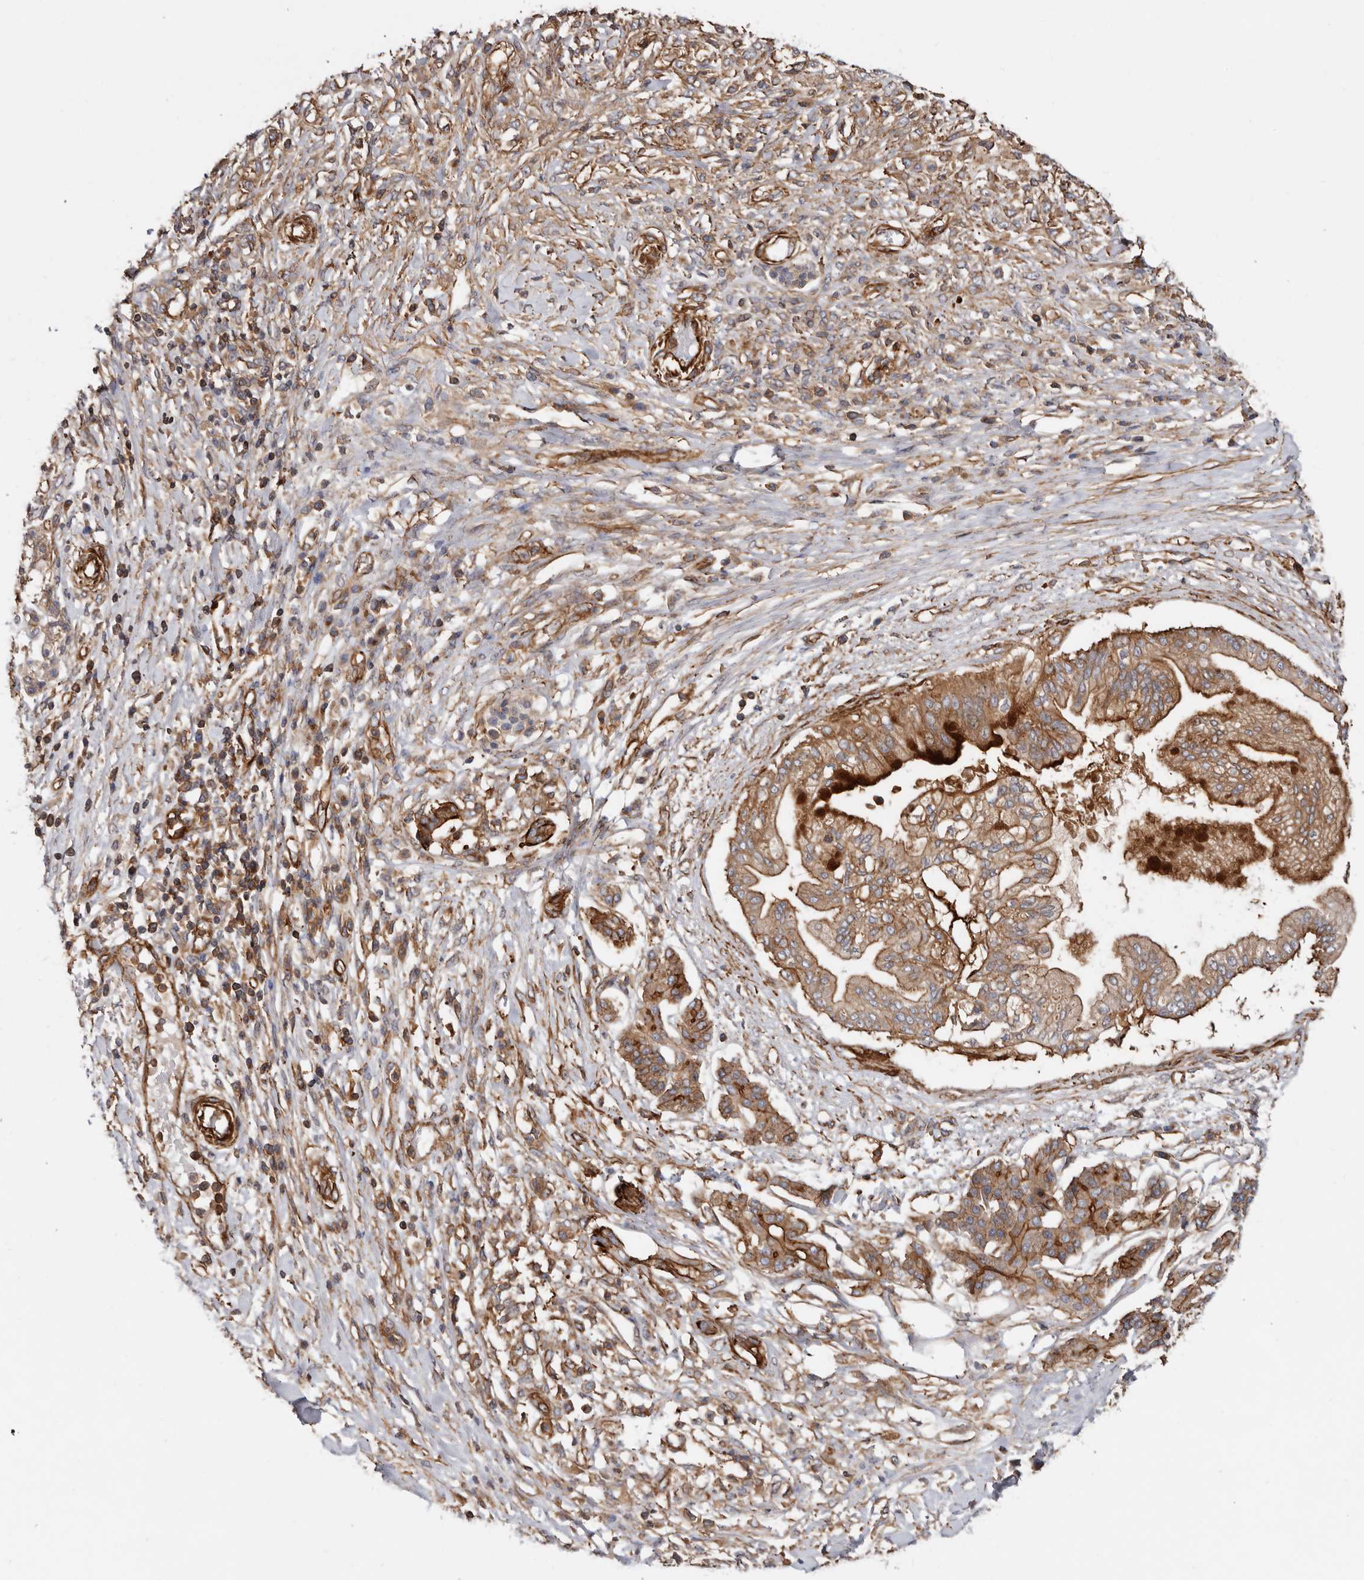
{"staining": {"intensity": "moderate", "quantity": ">75%", "location": "cytoplasmic/membranous"}, "tissue": "pancreatic cancer", "cell_type": "Tumor cells", "image_type": "cancer", "snomed": [{"axis": "morphology", "description": "Adenocarcinoma, NOS"}, {"axis": "topography", "description": "Pancreas"}], "caption": "Immunohistochemical staining of human pancreatic cancer reveals medium levels of moderate cytoplasmic/membranous staining in approximately >75% of tumor cells.", "gene": "TMC7", "patient": {"sex": "female", "age": 56}}